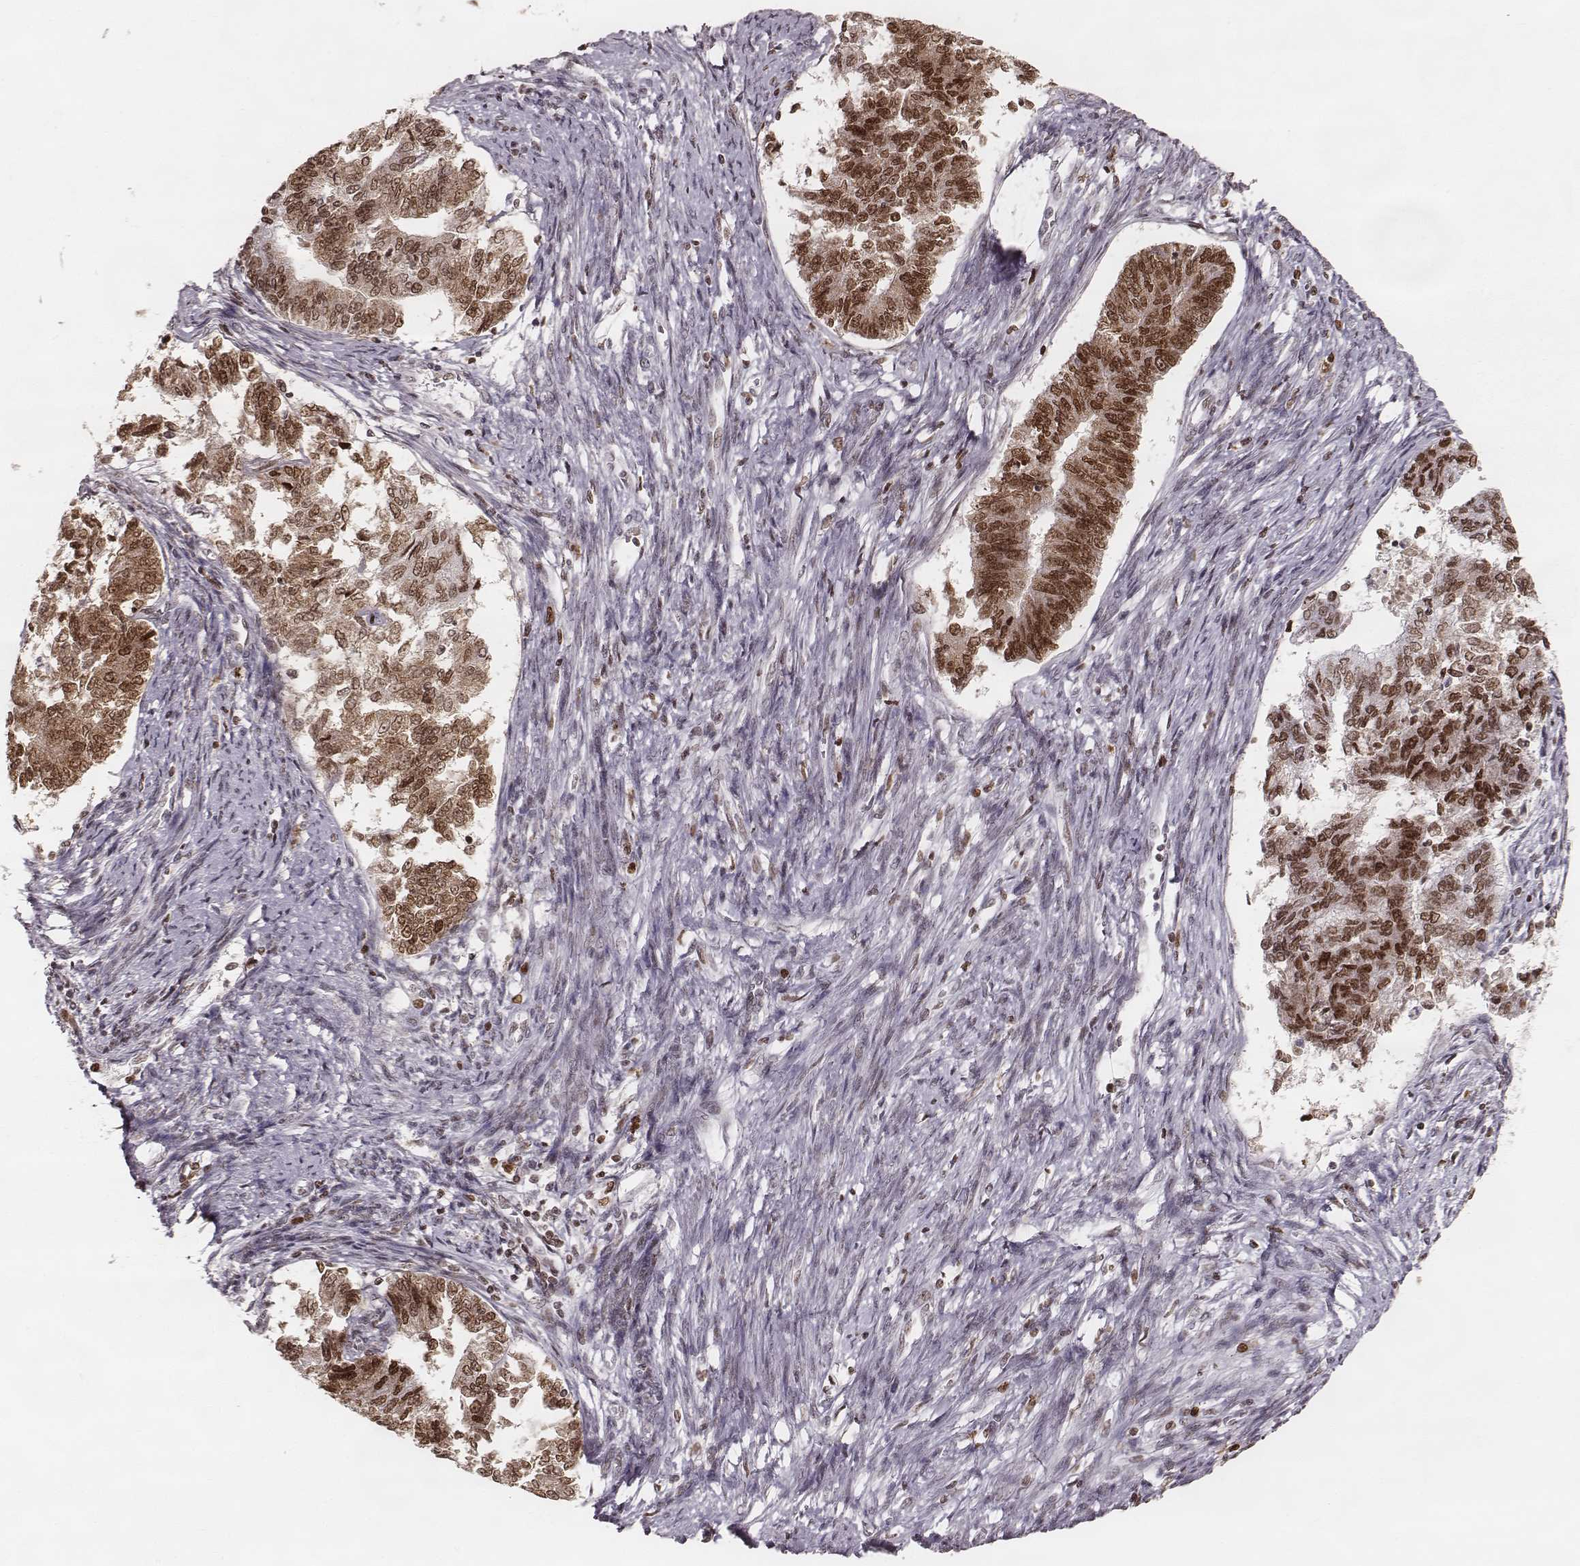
{"staining": {"intensity": "moderate", "quantity": ">75%", "location": "nuclear"}, "tissue": "endometrial cancer", "cell_type": "Tumor cells", "image_type": "cancer", "snomed": [{"axis": "morphology", "description": "Adenocarcinoma, NOS"}, {"axis": "topography", "description": "Endometrium"}], "caption": "Immunohistochemistry micrograph of adenocarcinoma (endometrial) stained for a protein (brown), which exhibits medium levels of moderate nuclear expression in approximately >75% of tumor cells.", "gene": "PARP1", "patient": {"sex": "female", "age": 65}}